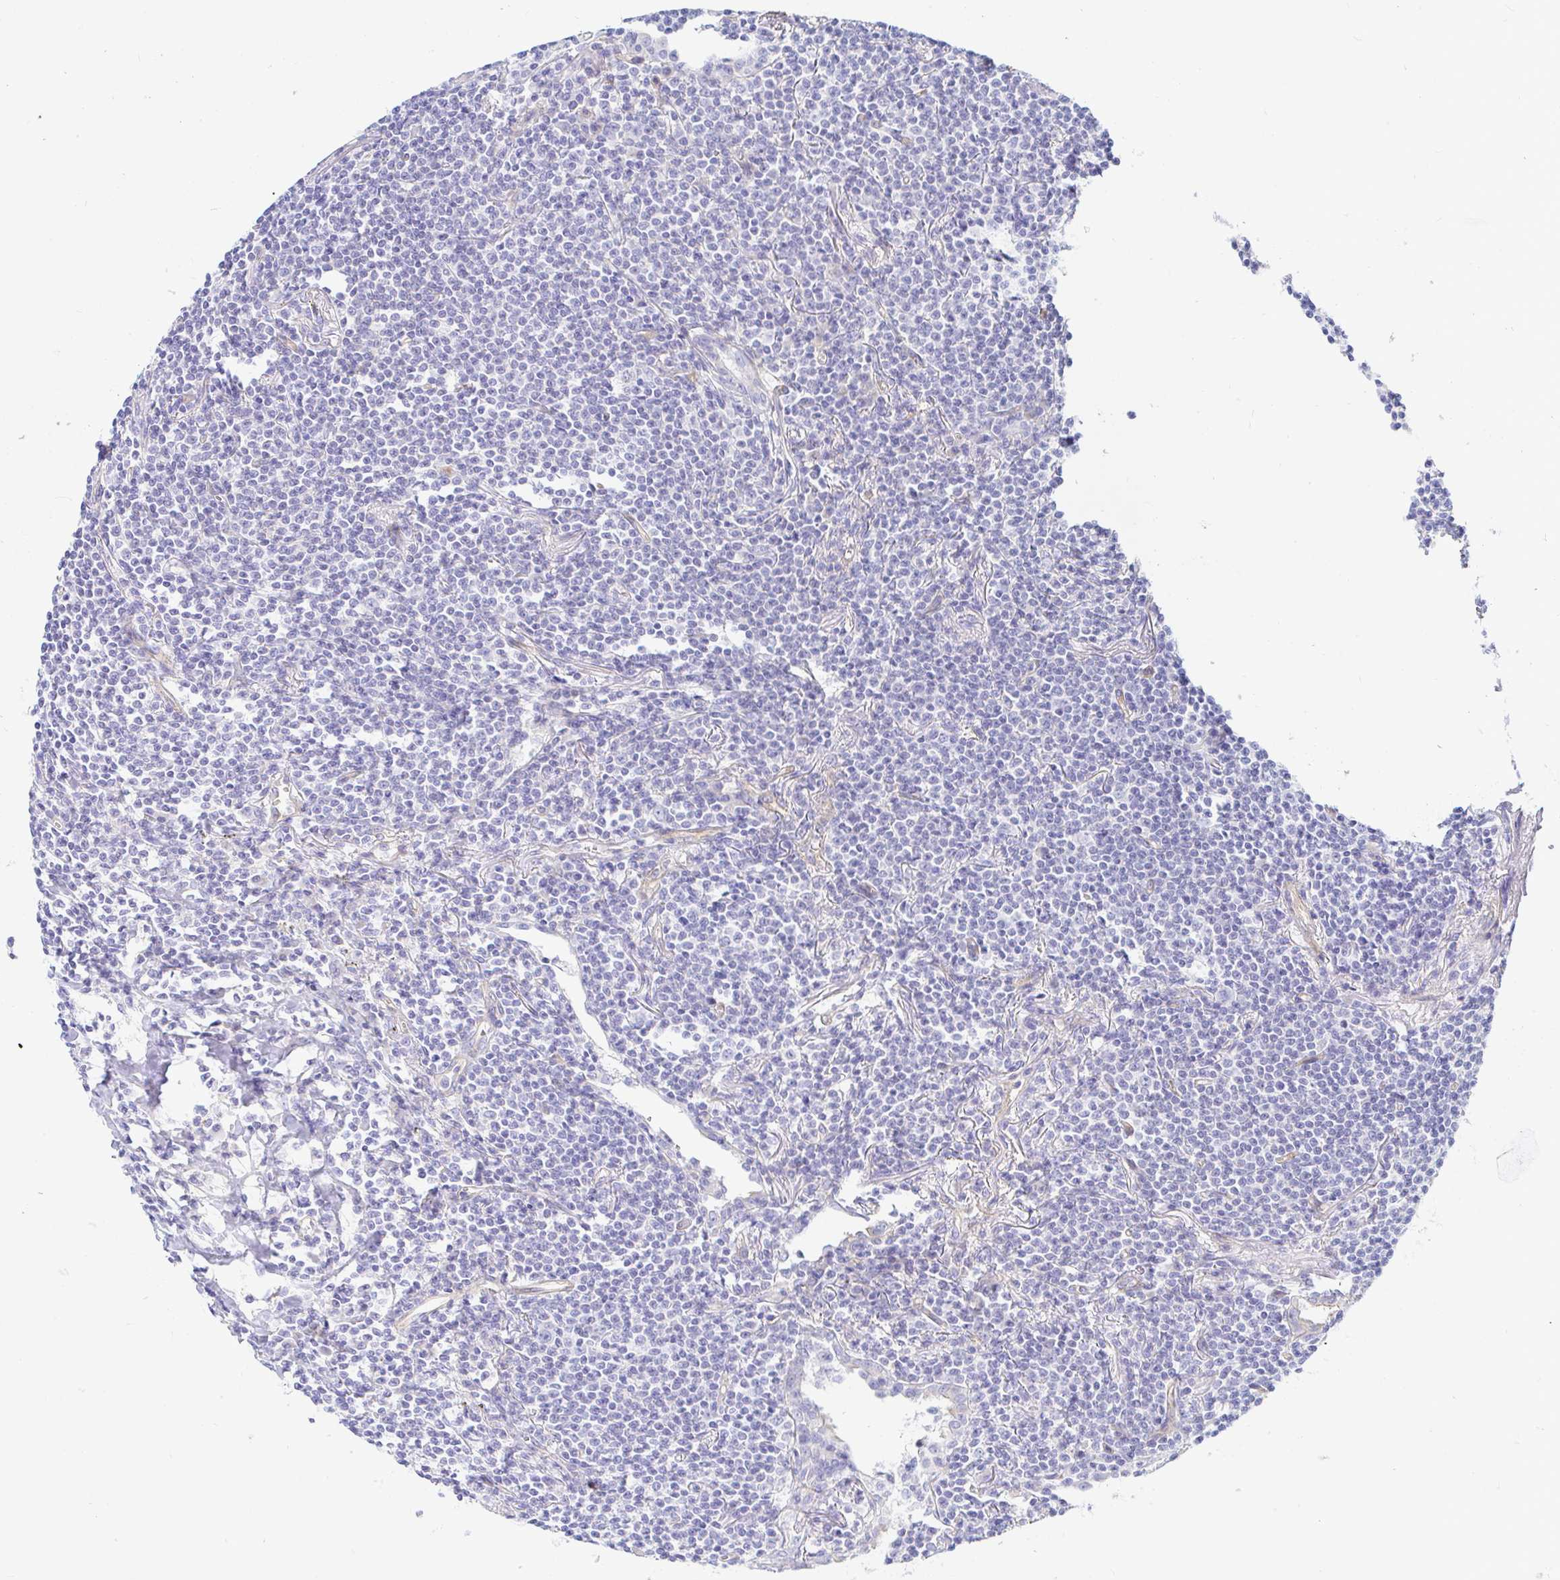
{"staining": {"intensity": "negative", "quantity": "none", "location": "none"}, "tissue": "lymphoma", "cell_type": "Tumor cells", "image_type": "cancer", "snomed": [{"axis": "morphology", "description": "Malignant lymphoma, non-Hodgkin's type, Low grade"}, {"axis": "topography", "description": "Lung"}], "caption": "An IHC micrograph of malignant lymphoma, non-Hodgkin's type (low-grade) is shown. There is no staining in tumor cells of malignant lymphoma, non-Hodgkin's type (low-grade).", "gene": "ARL4D", "patient": {"sex": "female", "age": 71}}